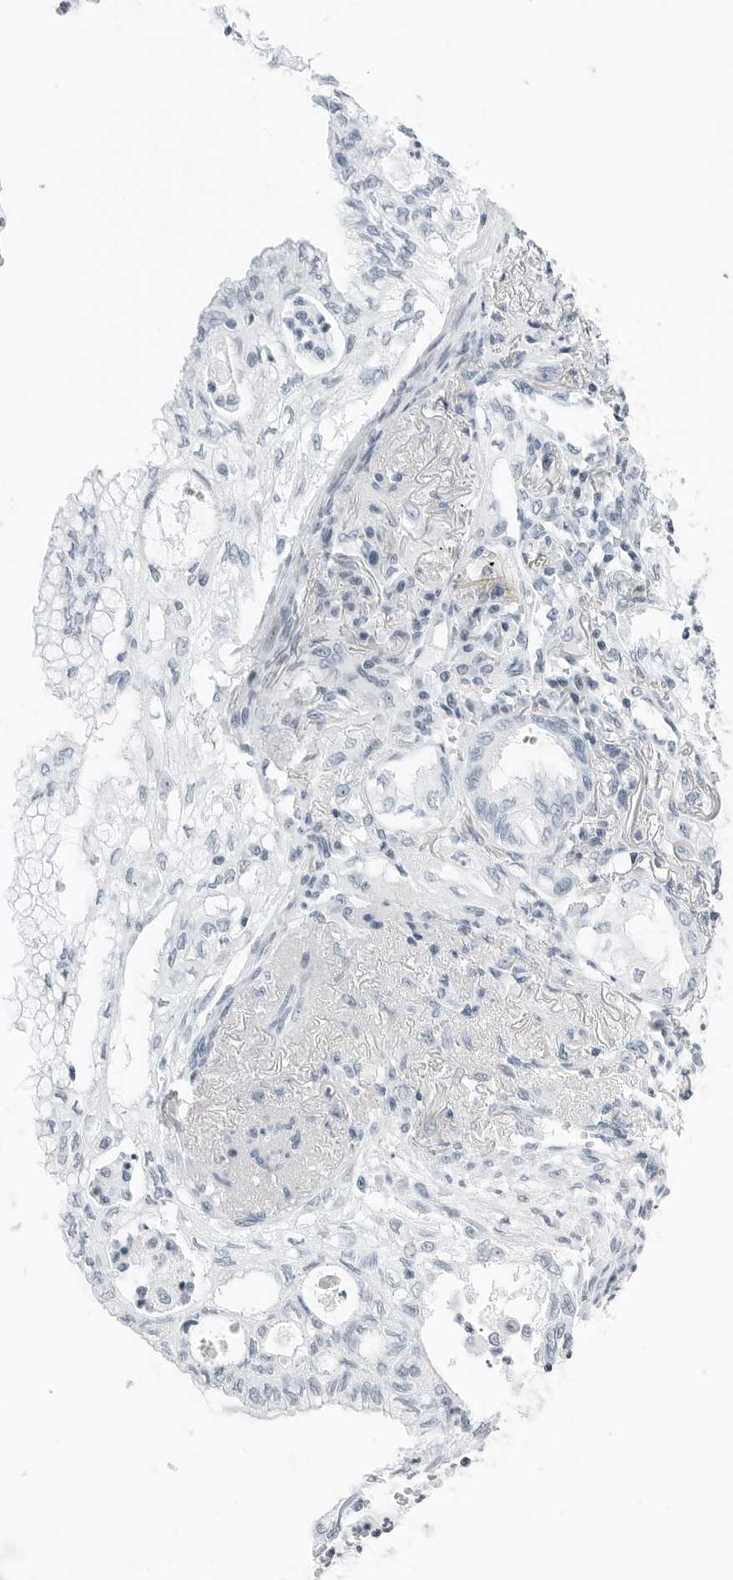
{"staining": {"intensity": "negative", "quantity": "none", "location": "none"}, "tissue": "lung cancer", "cell_type": "Tumor cells", "image_type": "cancer", "snomed": [{"axis": "morphology", "description": "Adenocarcinoma, NOS"}, {"axis": "topography", "description": "Lung"}], "caption": "Immunohistochemistry of human lung cancer displays no positivity in tumor cells. Brightfield microscopy of immunohistochemistry stained with DAB (brown) and hematoxylin (blue), captured at high magnification.", "gene": "NTMT2", "patient": {"sex": "female", "age": 70}}